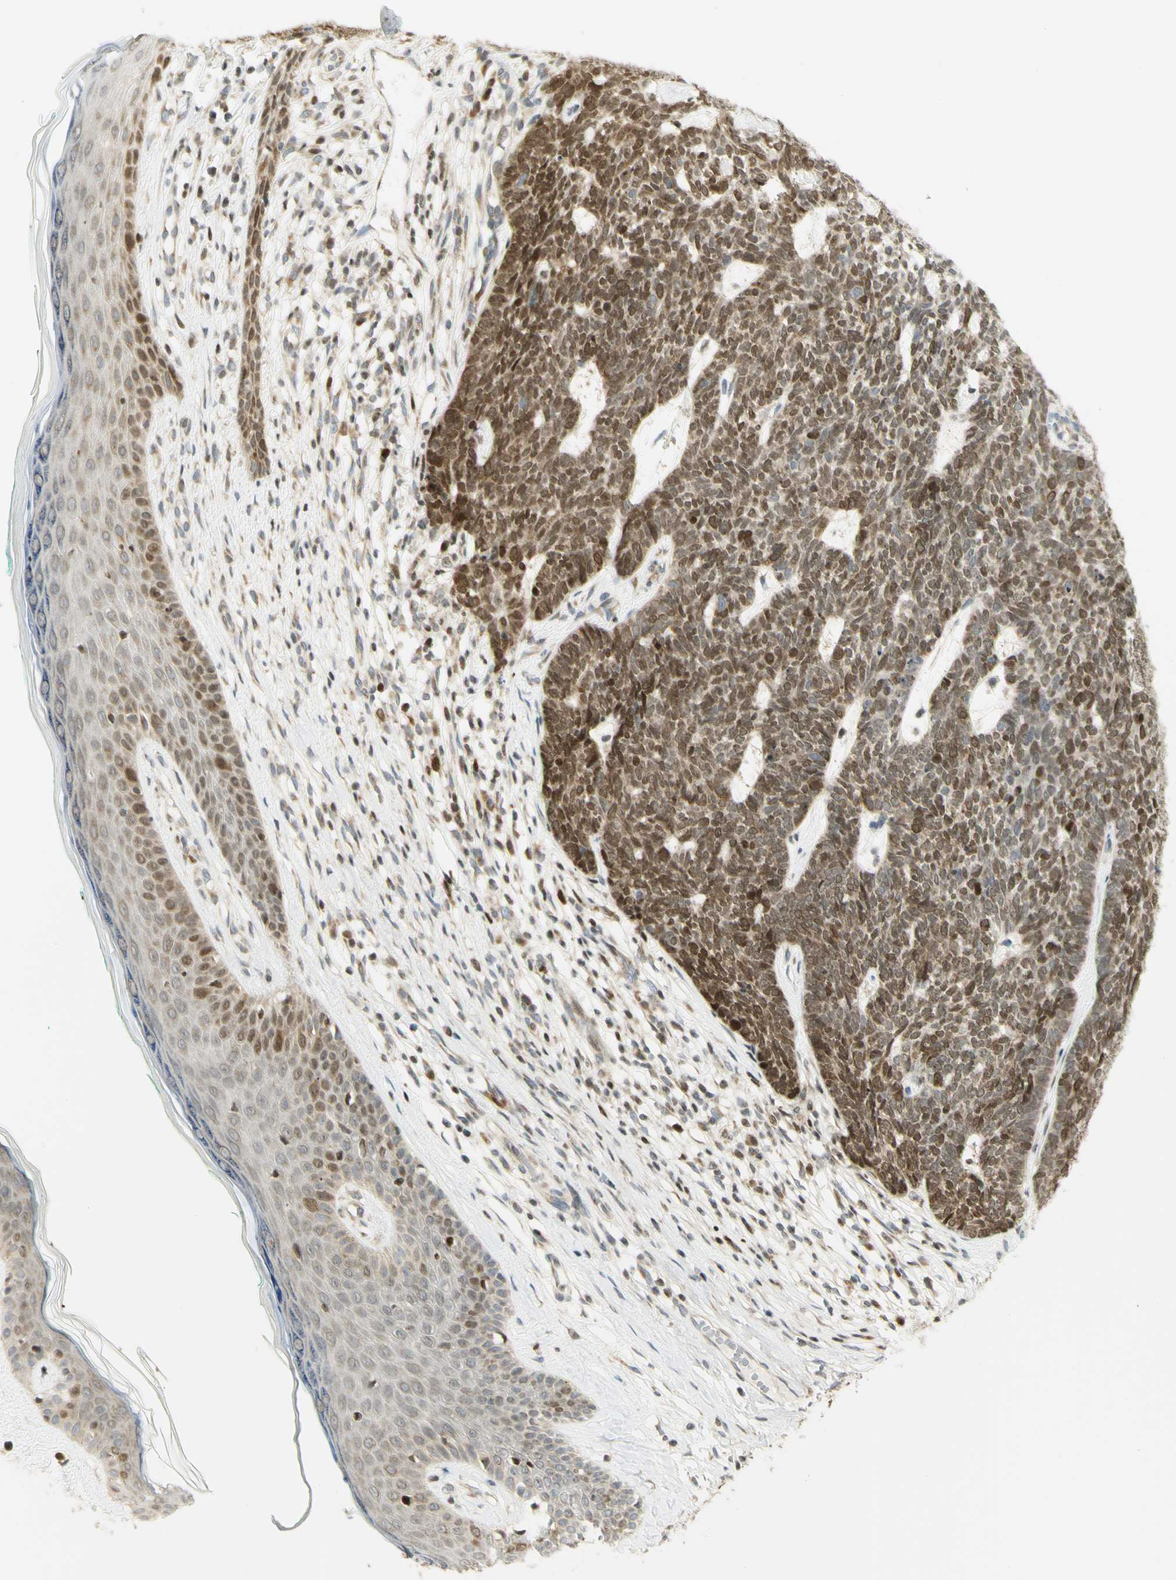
{"staining": {"intensity": "moderate", "quantity": ">75%", "location": "cytoplasmic/membranous,nuclear"}, "tissue": "skin cancer", "cell_type": "Tumor cells", "image_type": "cancer", "snomed": [{"axis": "morphology", "description": "Basal cell carcinoma"}, {"axis": "topography", "description": "Skin"}], "caption": "Protein expression analysis of human skin basal cell carcinoma reveals moderate cytoplasmic/membranous and nuclear positivity in about >75% of tumor cells. The staining was performed using DAB, with brown indicating positive protein expression. Nuclei are stained blue with hematoxylin.", "gene": "KIF11", "patient": {"sex": "female", "age": 84}}